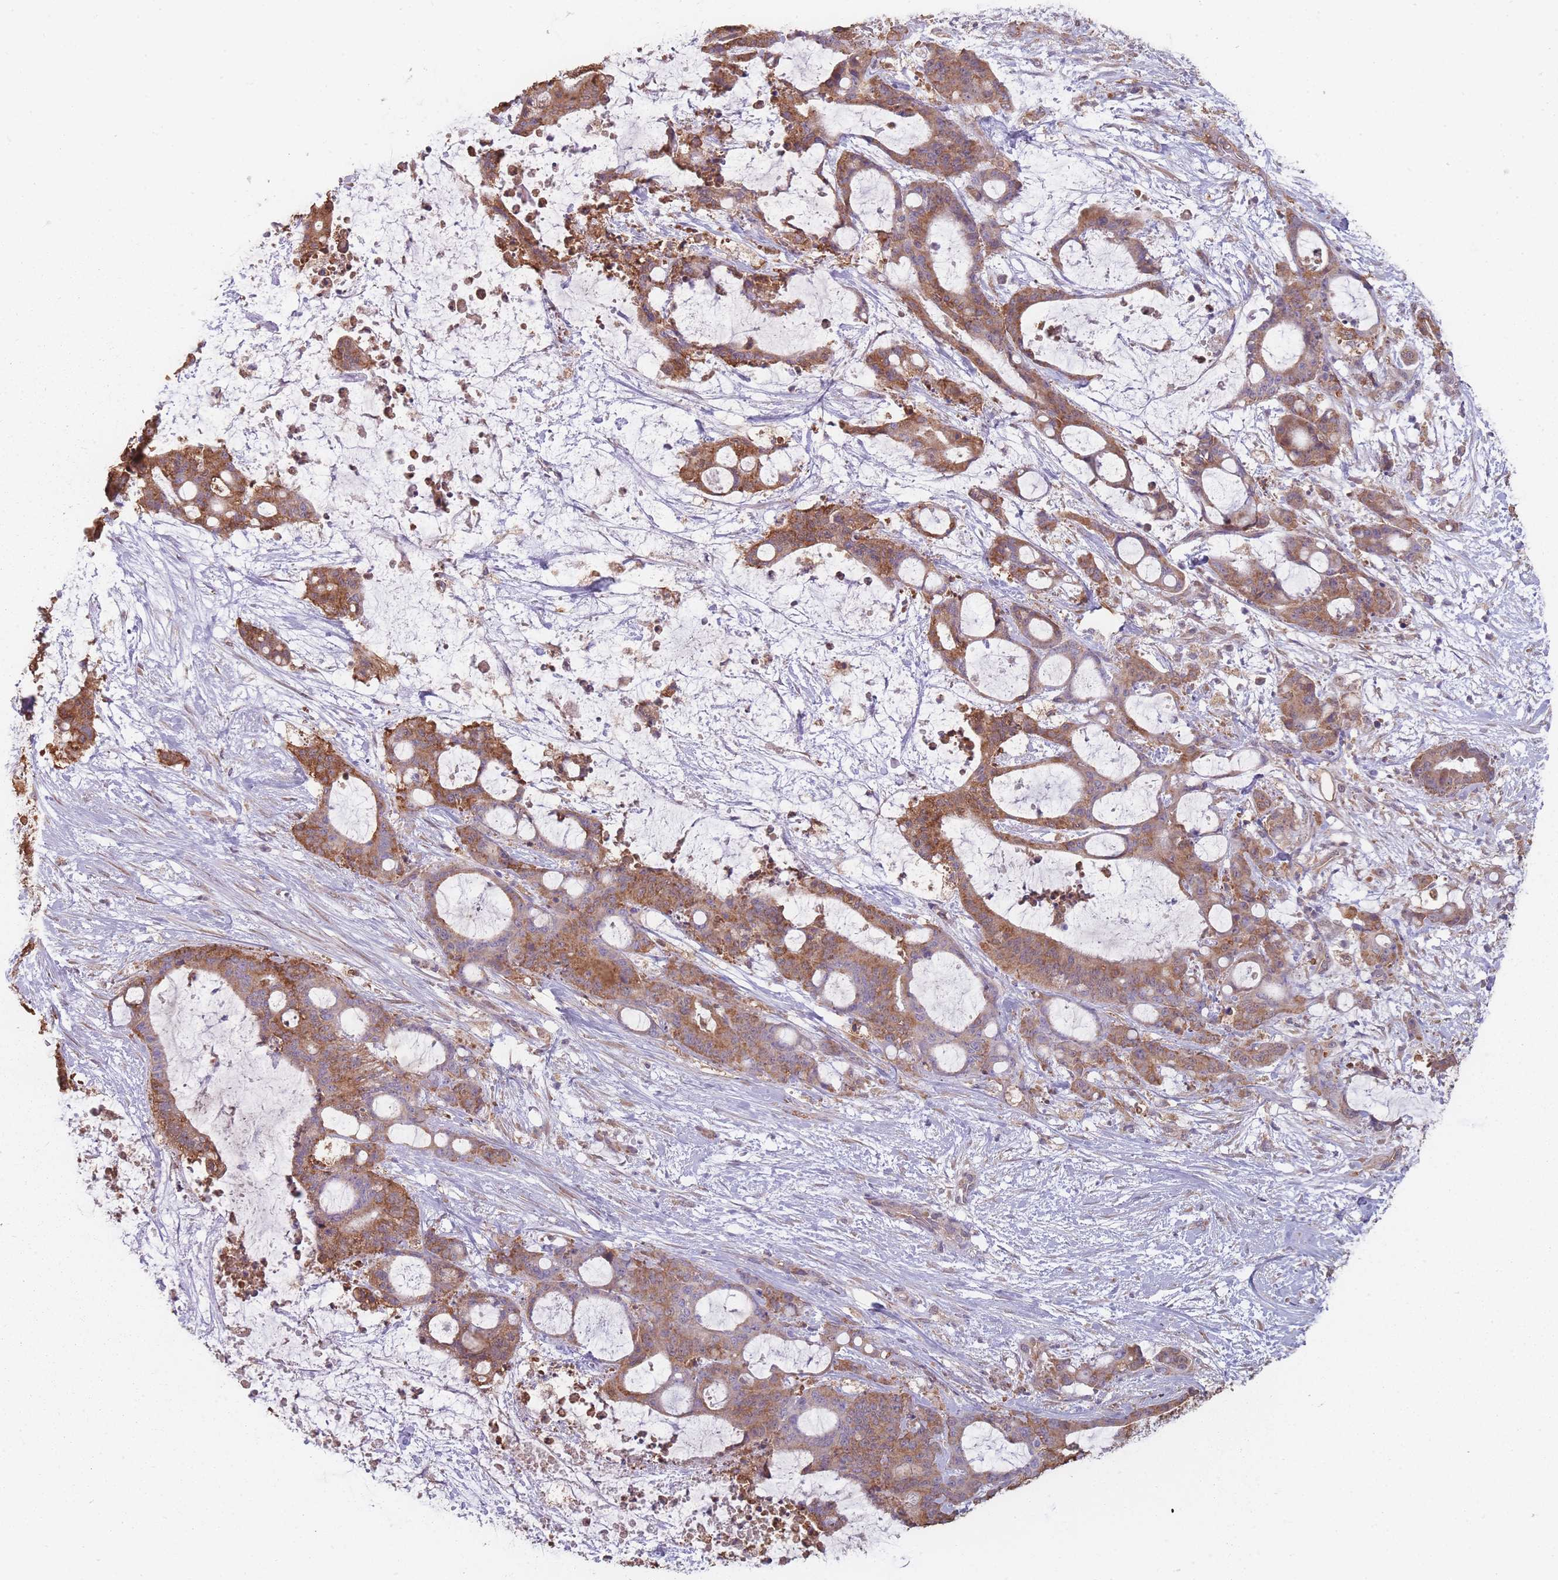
{"staining": {"intensity": "strong", "quantity": ">75%", "location": "cytoplasmic/membranous"}, "tissue": "liver cancer", "cell_type": "Tumor cells", "image_type": "cancer", "snomed": [{"axis": "morphology", "description": "Normal tissue, NOS"}, {"axis": "morphology", "description": "Cholangiocarcinoma"}, {"axis": "topography", "description": "Liver"}, {"axis": "topography", "description": "Peripheral nerve tissue"}], "caption": "Brown immunohistochemical staining in human liver cancer (cholangiocarcinoma) reveals strong cytoplasmic/membranous staining in about >75% of tumor cells.", "gene": "SANBR", "patient": {"sex": "female", "age": 73}}